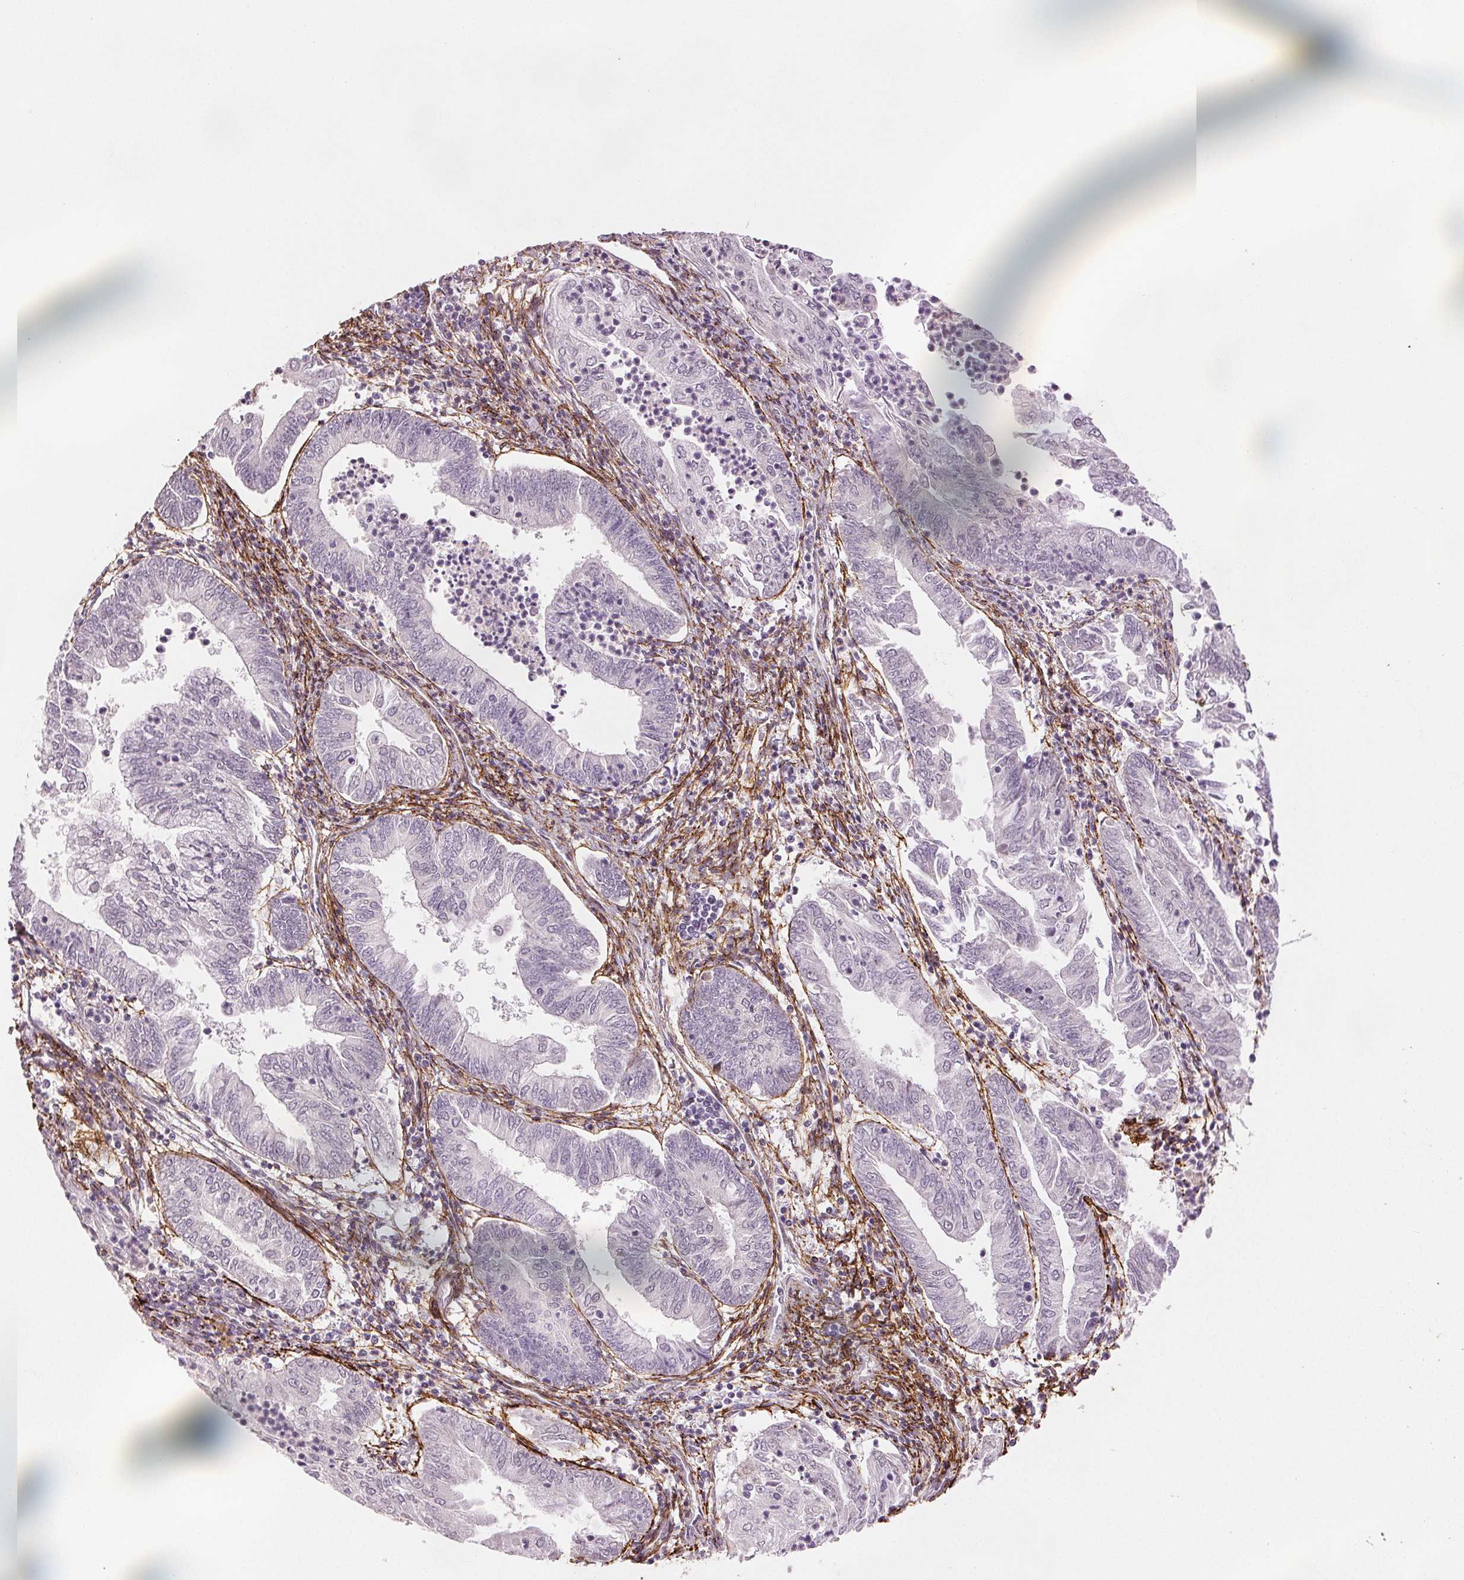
{"staining": {"intensity": "negative", "quantity": "none", "location": "none"}, "tissue": "endometrial cancer", "cell_type": "Tumor cells", "image_type": "cancer", "snomed": [{"axis": "morphology", "description": "Adenocarcinoma, NOS"}, {"axis": "topography", "description": "Endometrium"}], "caption": "Photomicrograph shows no significant protein positivity in tumor cells of endometrial cancer (adenocarcinoma).", "gene": "FBN1", "patient": {"sex": "female", "age": 55}}